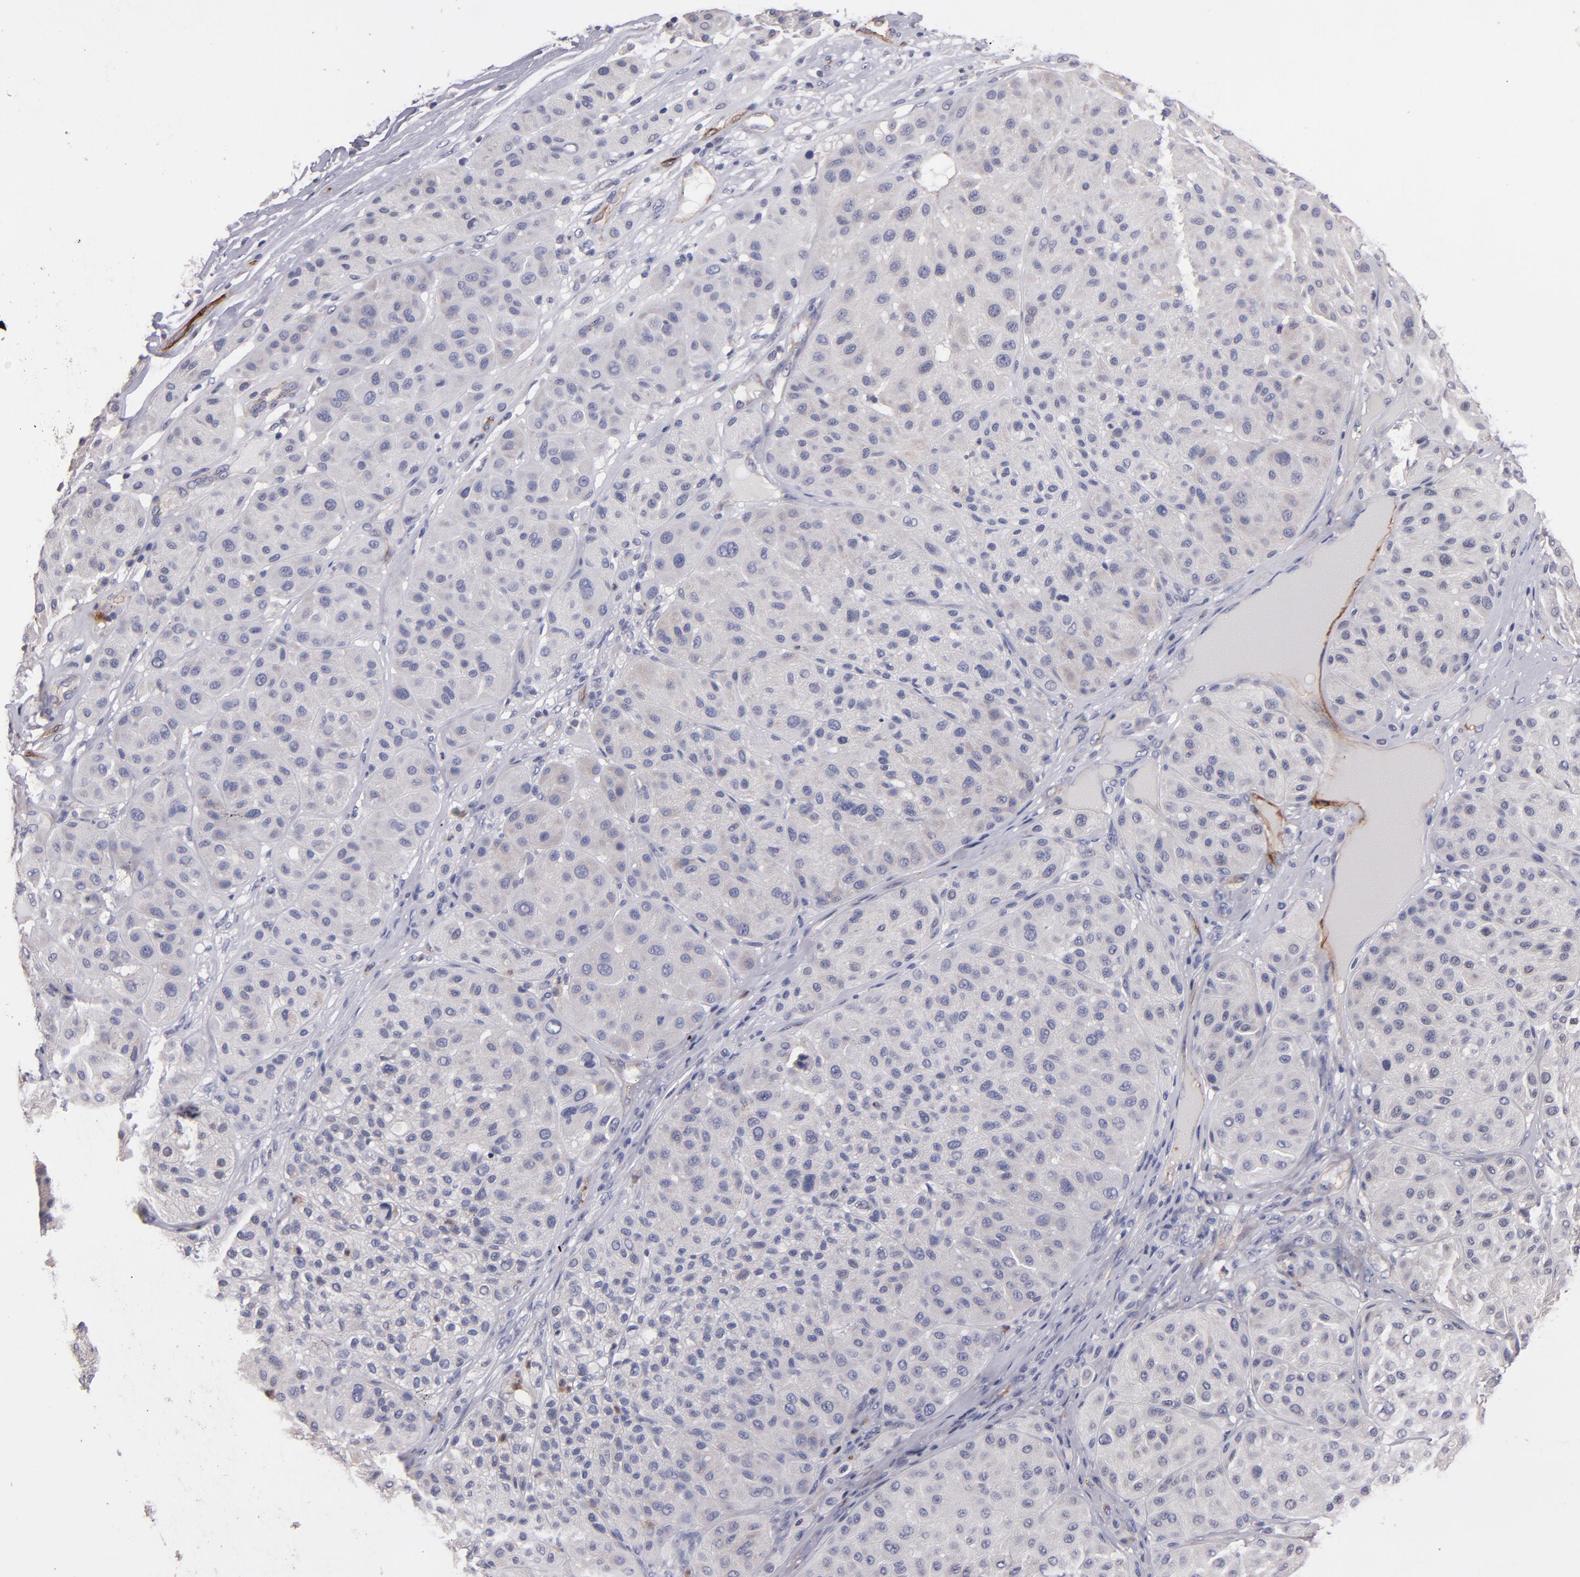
{"staining": {"intensity": "negative", "quantity": "none", "location": "none"}, "tissue": "melanoma", "cell_type": "Tumor cells", "image_type": "cancer", "snomed": [{"axis": "morphology", "description": "Normal tissue, NOS"}, {"axis": "morphology", "description": "Malignant melanoma, Metastatic site"}, {"axis": "topography", "description": "Skin"}], "caption": "Tumor cells show no significant staining in melanoma.", "gene": "CLDN5", "patient": {"sex": "male", "age": 41}}